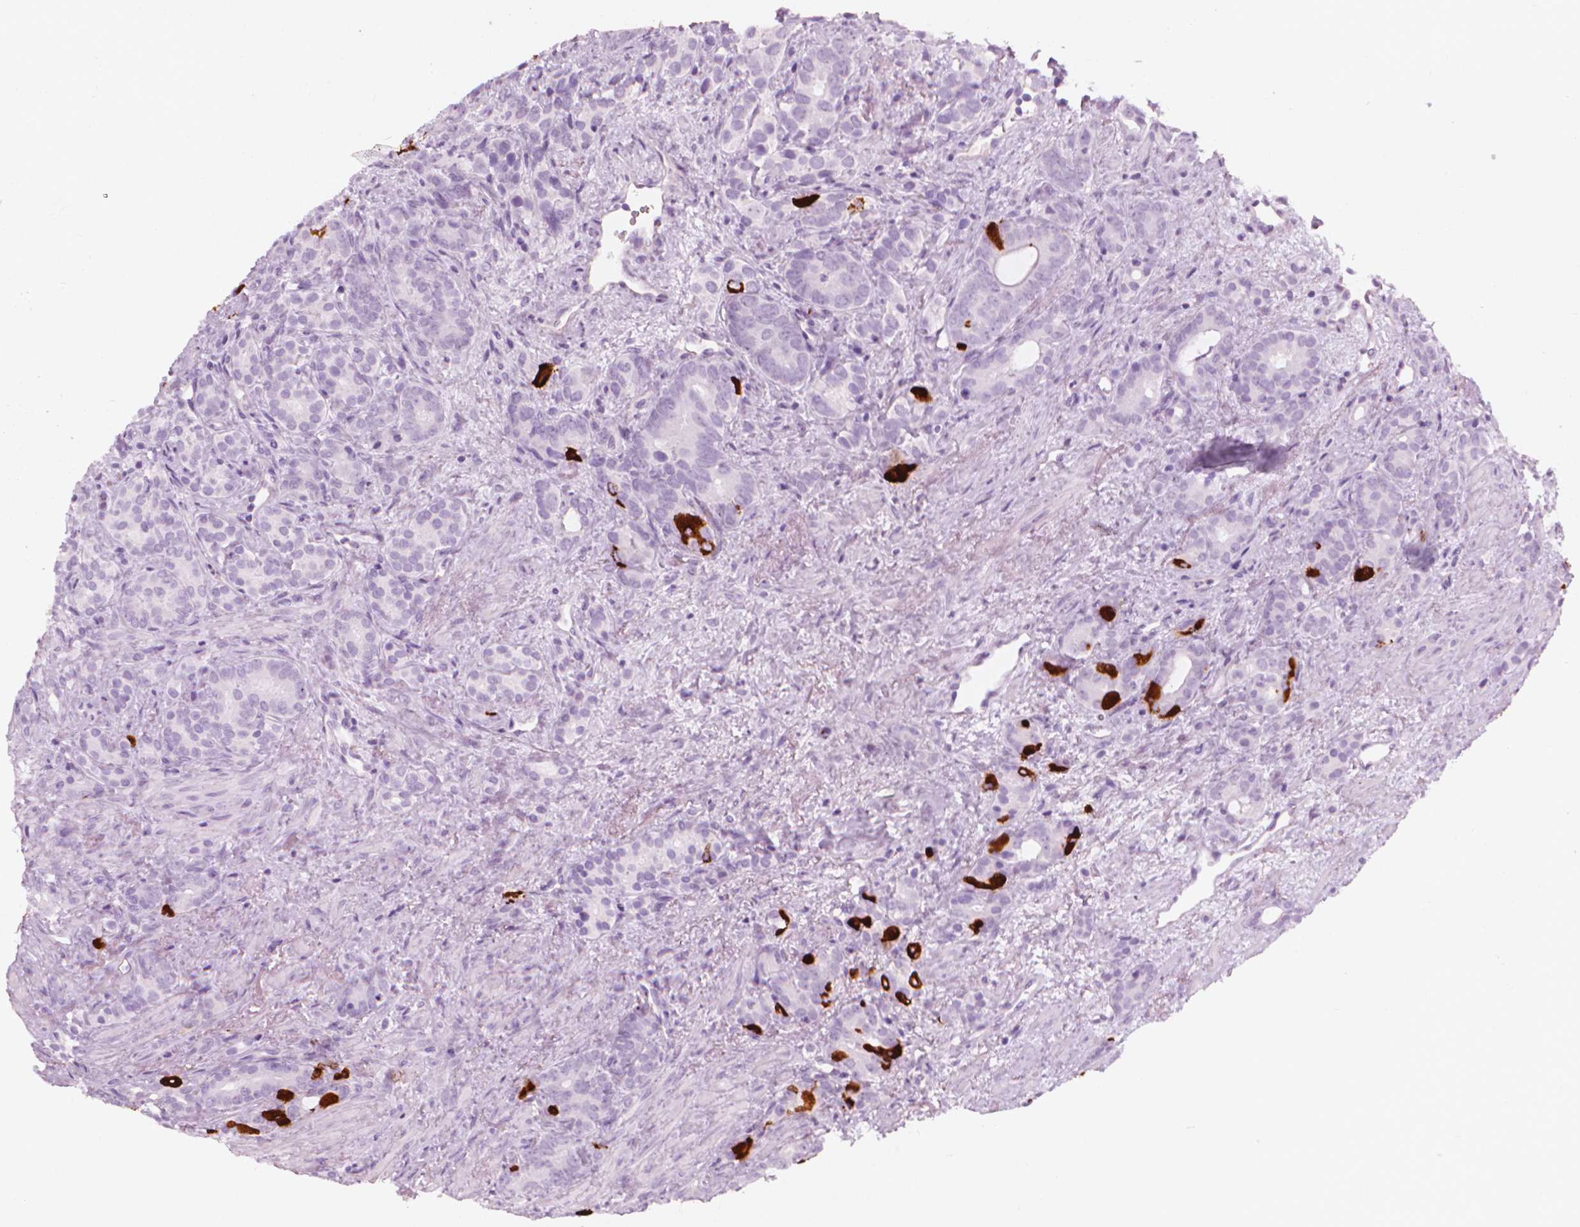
{"staining": {"intensity": "negative", "quantity": "none", "location": "none"}, "tissue": "prostate cancer", "cell_type": "Tumor cells", "image_type": "cancer", "snomed": [{"axis": "morphology", "description": "Adenocarcinoma, High grade"}, {"axis": "topography", "description": "Prostate"}], "caption": "Immunohistochemistry photomicrograph of neoplastic tissue: prostate cancer (high-grade adenocarcinoma) stained with DAB reveals no significant protein positivity in tumor cells.", "gene": "SCG3", "patient": {"sex": "male", "age": 84}}